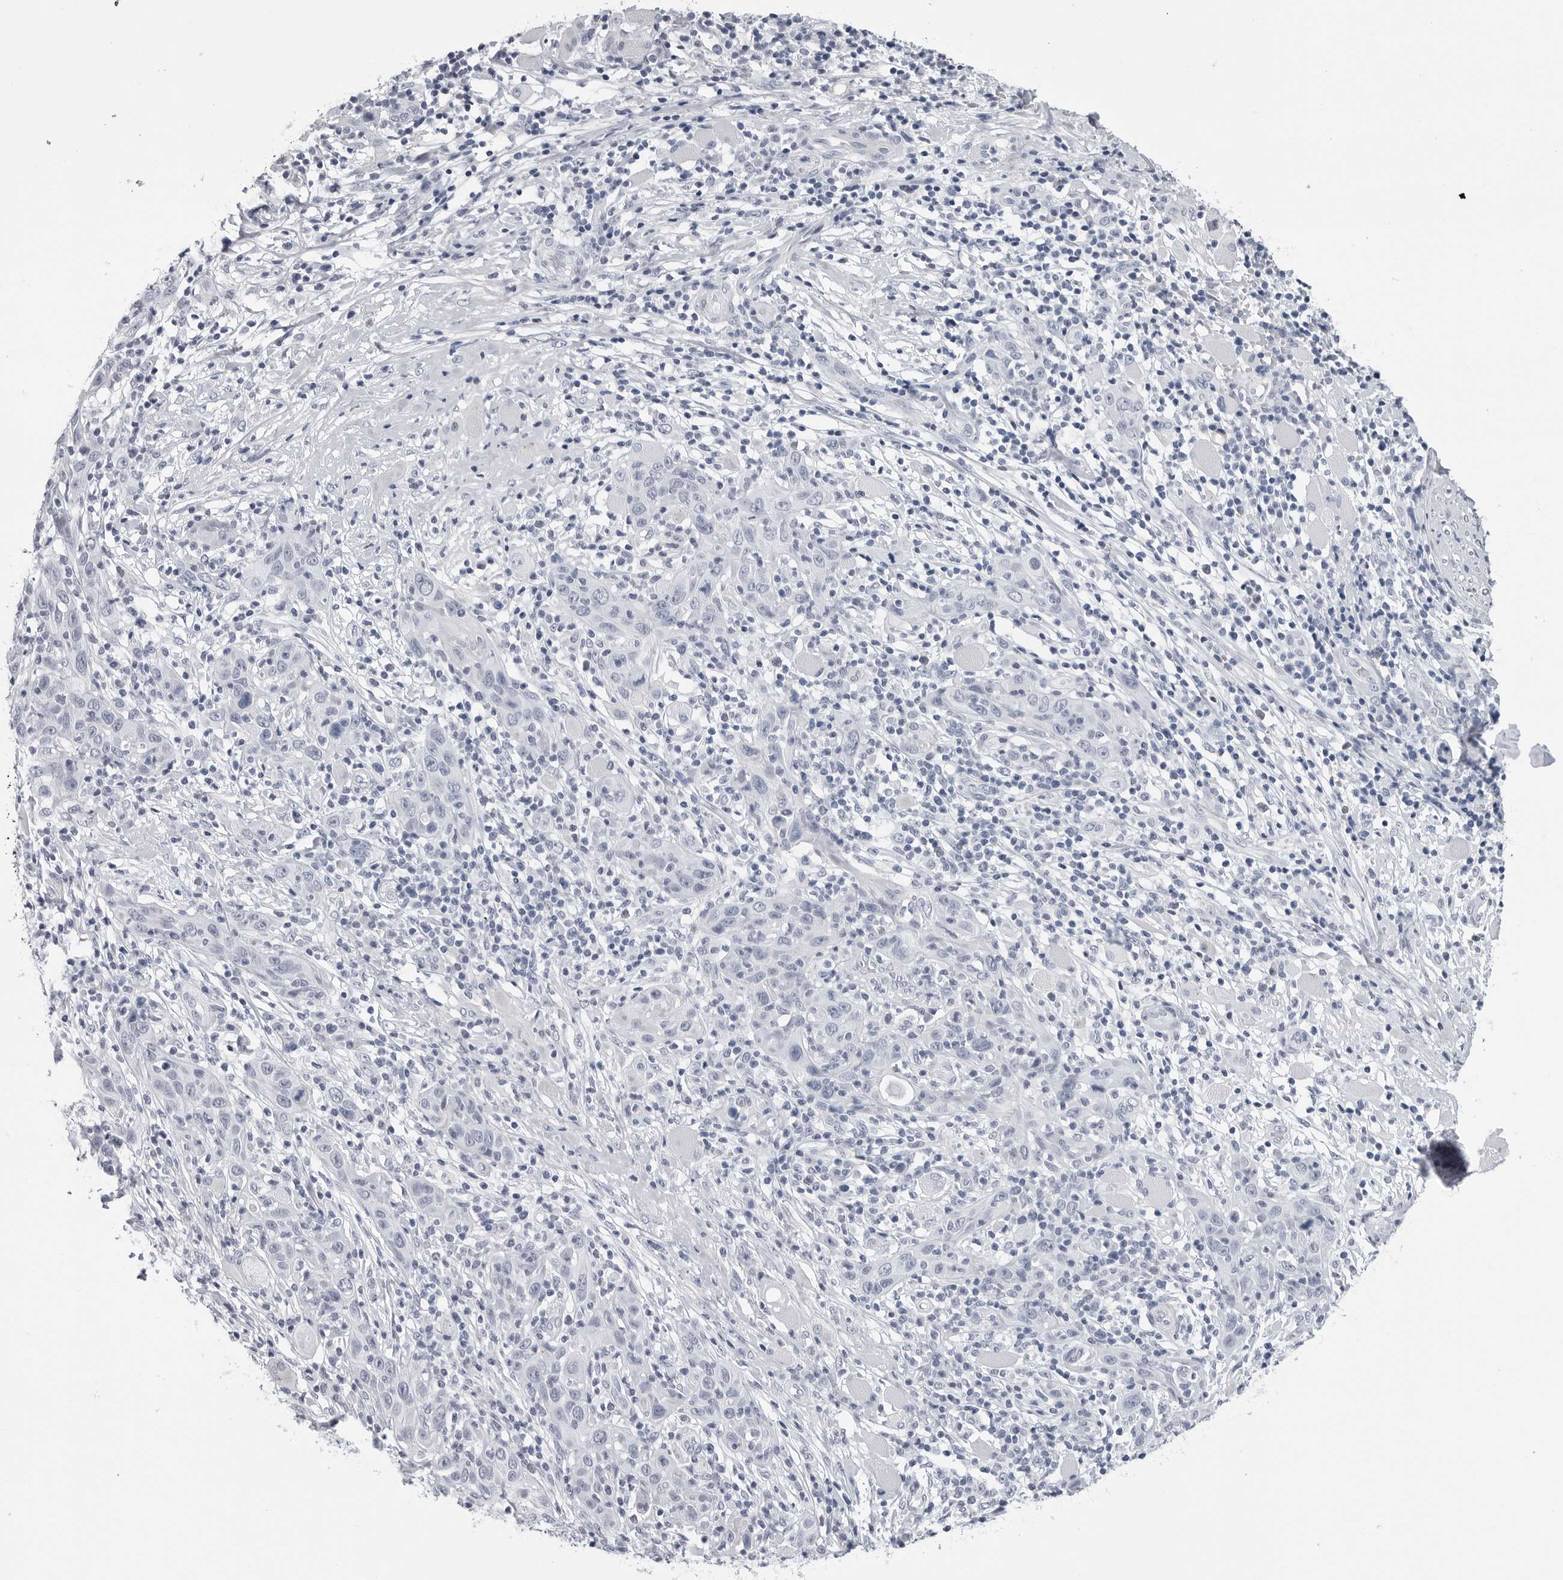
{"staining": {"intensity": "negative", "quantity": "none", "location": "none"}, "tissue": "skin cancer", "cell_type": "Tumor cells", "image_type": "cancer", "snomed": [{"axis": "morphology", "description": "Squamous cell carcinoma, NOS"}, {"axis": "topography", "description": "Skin"}], "caption": "High power microscopy histopathology image of an IHC image of squamous cell carcinoma (skin), revealing no significant staining in tumor cells.", "gene": "PGA3", "patient": {"sex": "female", "age": 88}}